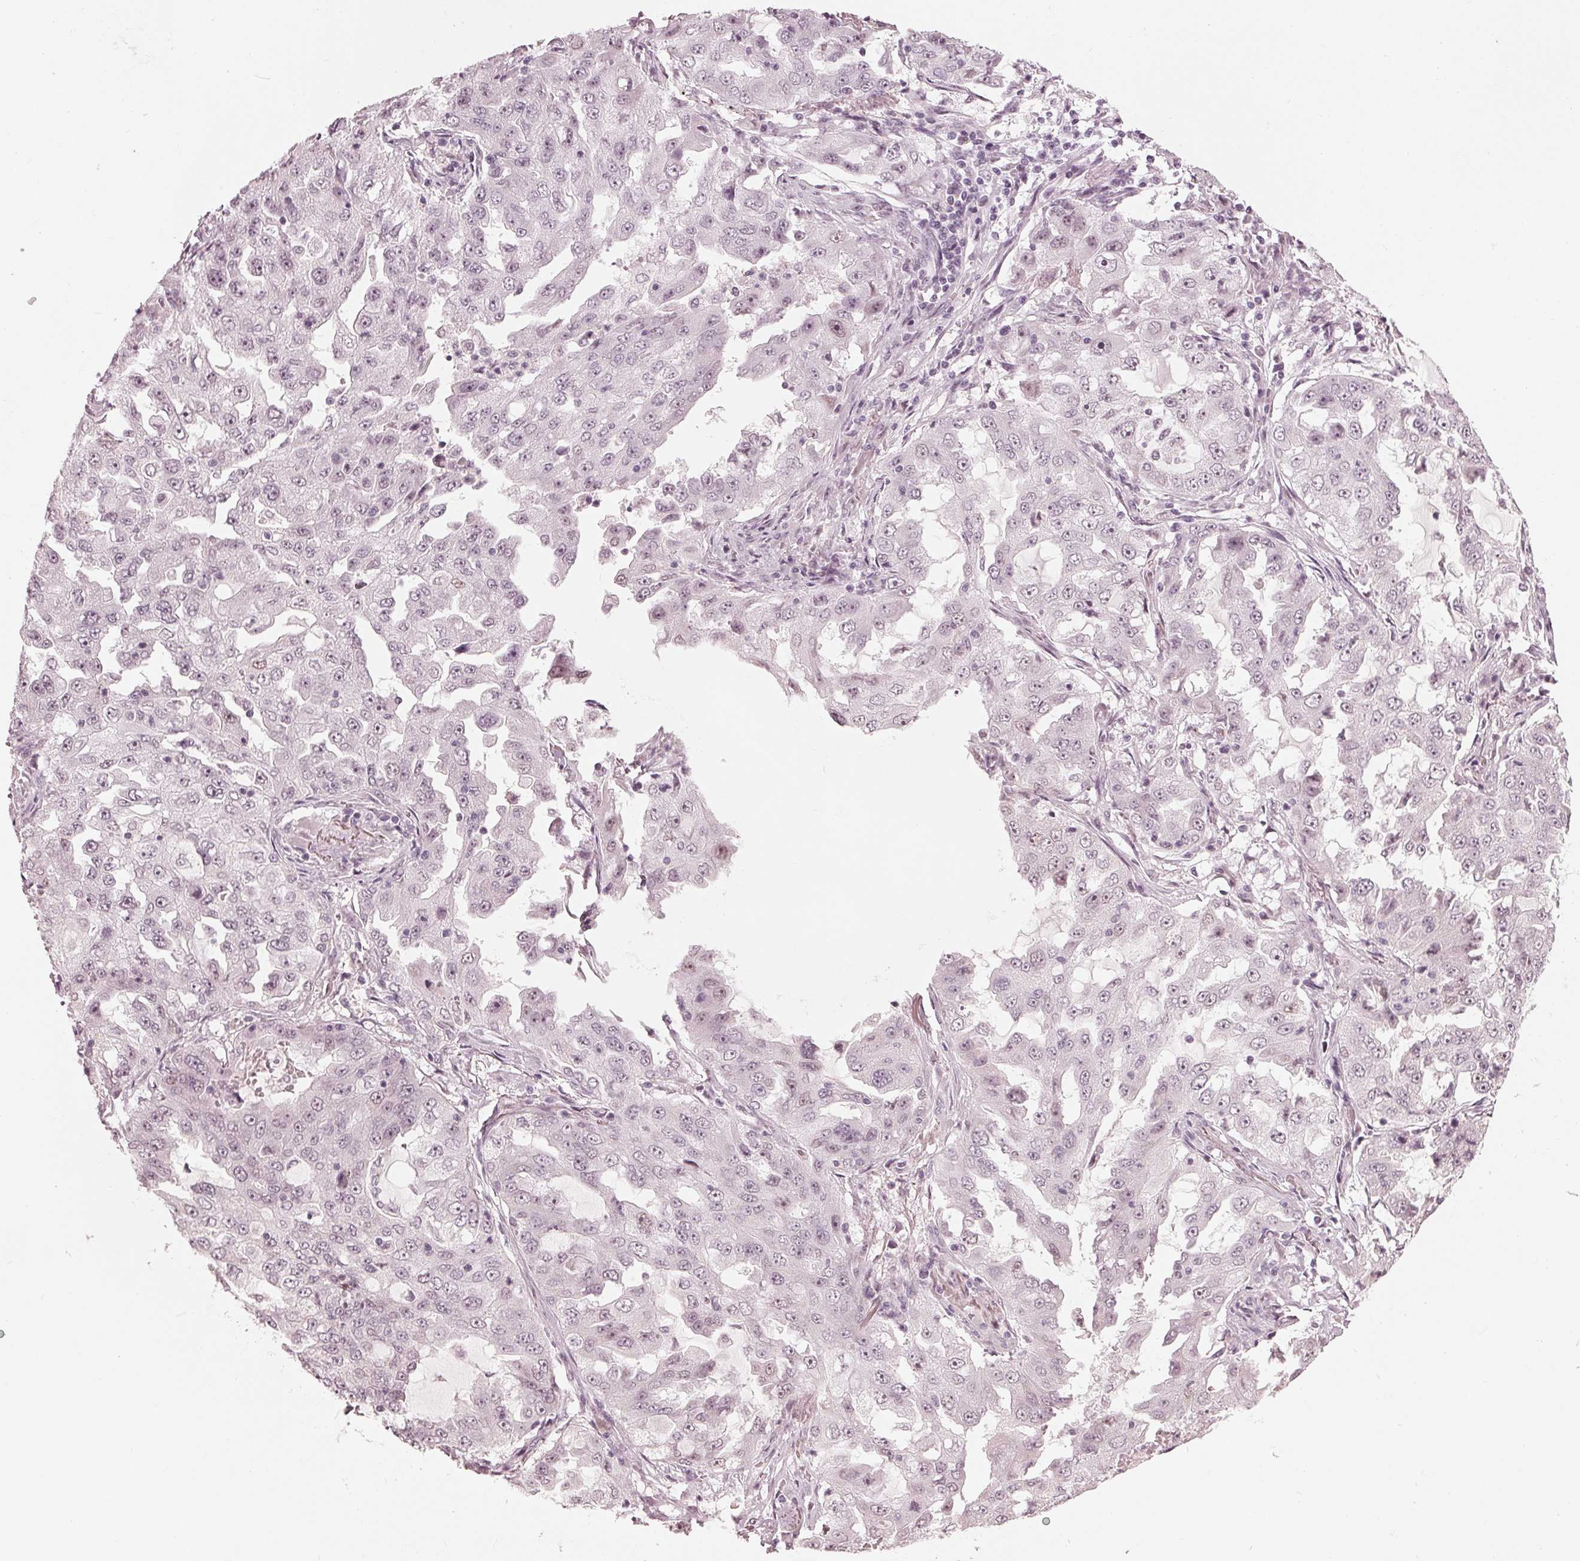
{"staining": {"intensity": "negative", "quantity": "none", "location": "none"}, "tissue": "lung cancer", "cell_type": "Tumor cells", "image_type": "cancer", "snomed": [{"axis": "morphology", "description": "Adenocarcinoma, NOS"}, {"axis": "topography", "description": "Lung"}], "caption": "Lung cancer (adenocarcinoma) was stained to show a protein in brown. There is no significant expression in tumor cells.", "gene": "ADPRHL1", "patient": {"sex": "female", "age": 61}}